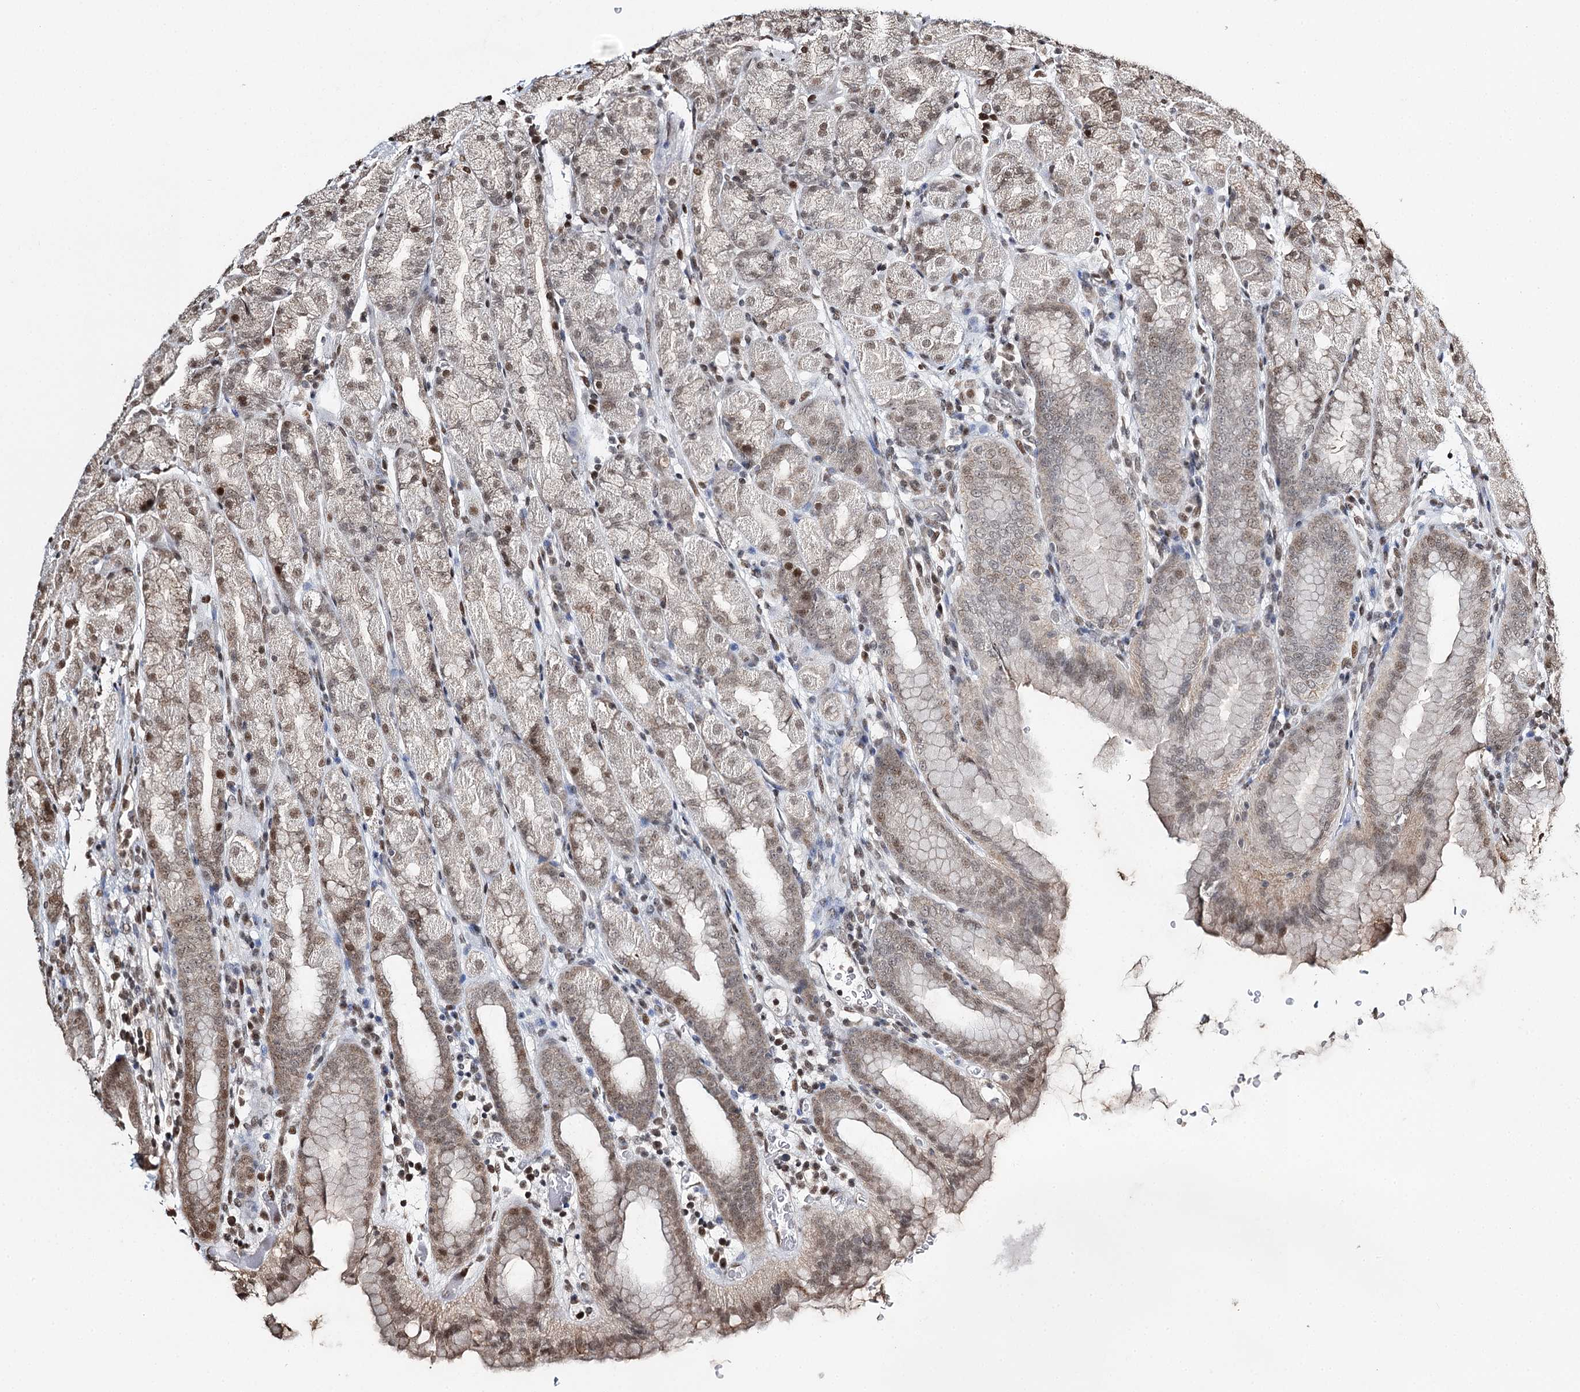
{"staining": {"intensity": "moderate", "quantity": "25%-75%", "location": "nuclear"}, "tissue": "stomach", "cell_type": "Glandular cells", "image_type": "normal", "snomed": [{"axis": "morphology", "description": "Normal tissue, NOS"}, {"axis": "topography", "description": "Stomach, upper"}], "caption": "A micrograph showing moderate nuclear positivity in about 25%-75% of glandular cells in unremarkable stomach, as visualized by brown immunohistochemical staining.", "gene": "RPS27A", "patient": {"sex": "male", "age": 68}}